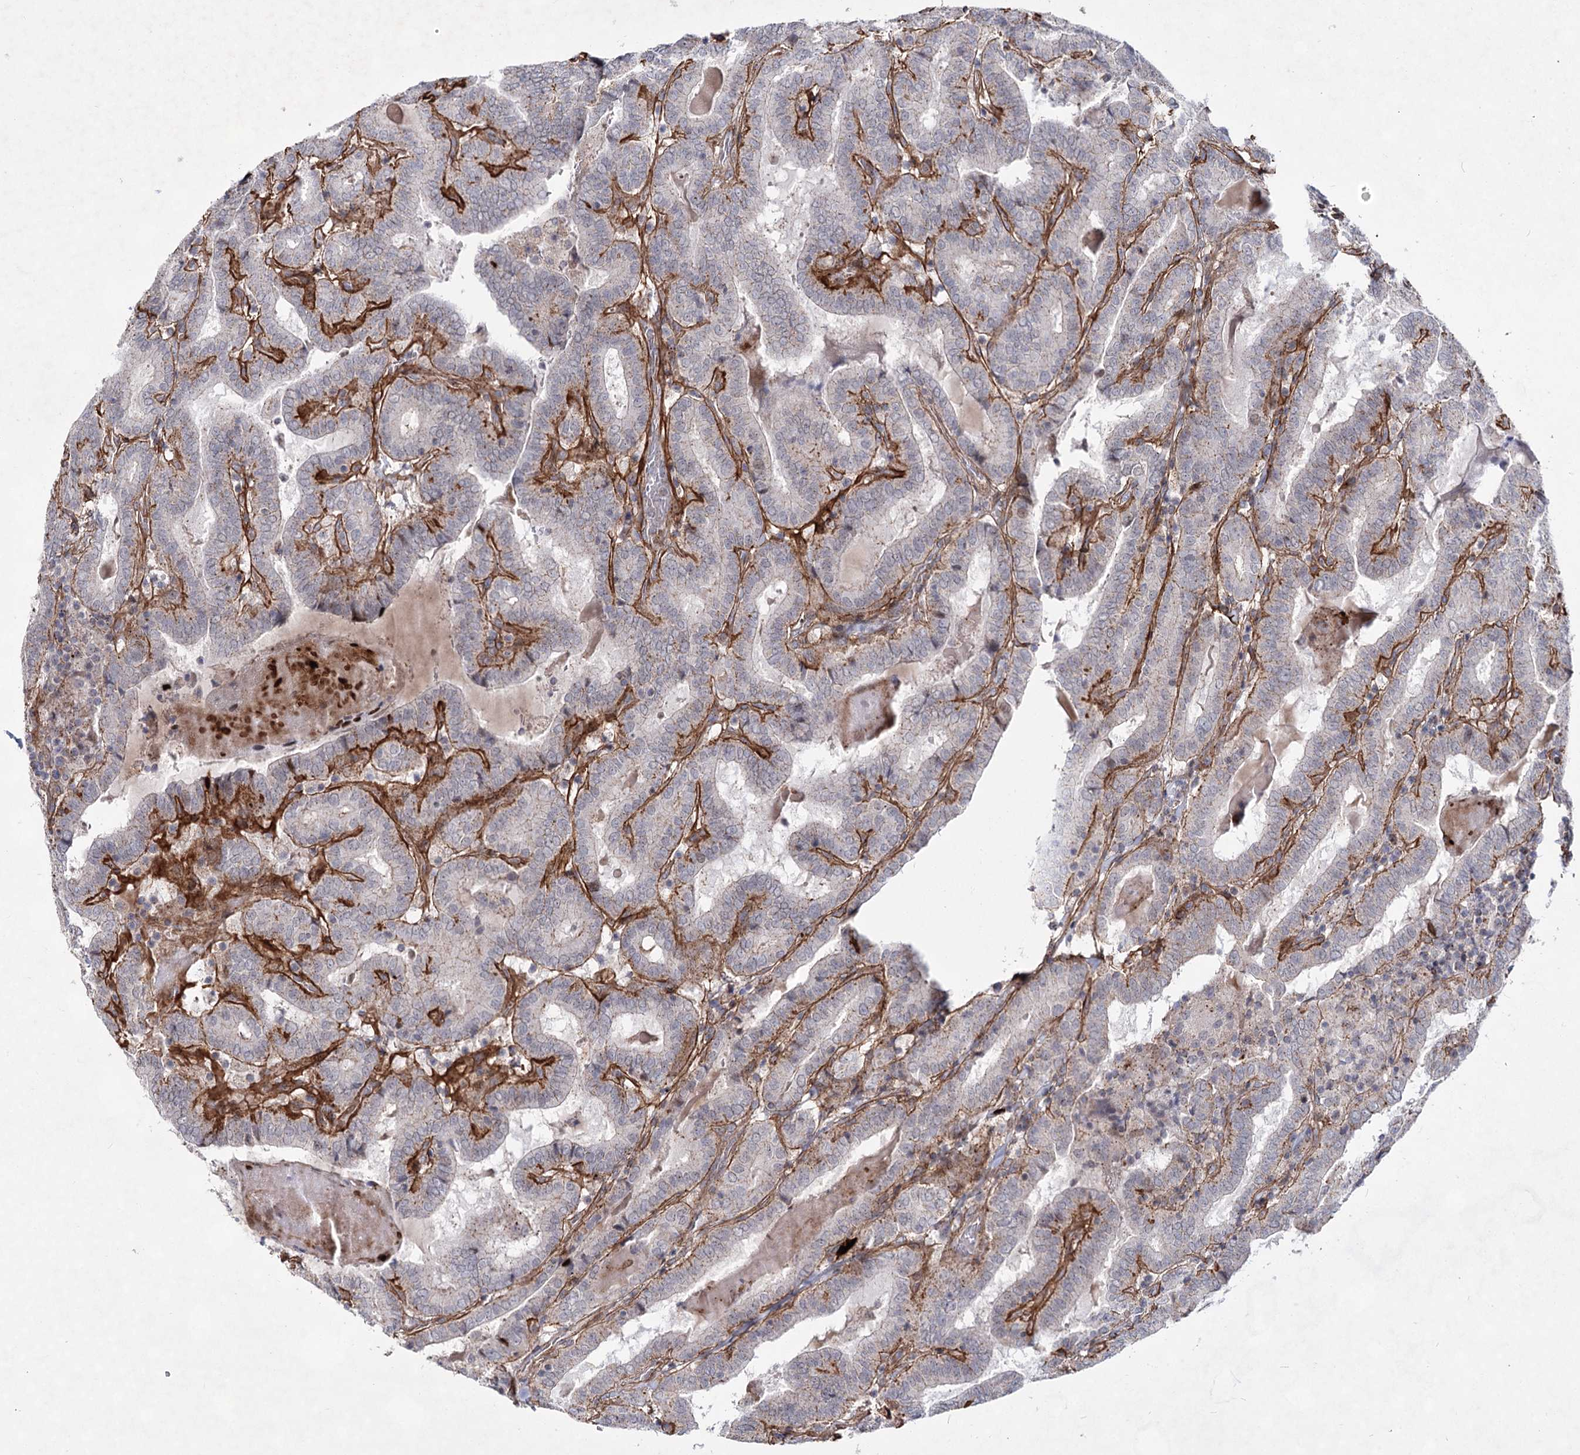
{"staining": {"intensity": "negative", "quantity": "none", "location": "none"}, "tissue": "thyroid cancer", "cell_type": "Tumor cells", "image_type": "cancer", "snomed": [{"axis": "morphology", "description": "Papillary adenocarcinoma, NOS"}, {"axis": "topography", "description": "Thyroid gland"}], "caption": "High power microscopy micrograph of an immunohistochemistry histopathology image of thyroid cancer, revealing no significant expression in tumor cells. (DAB immunohistochemistry with hematoxylin counter stain).", "gene": "ATL2", "patient": {"sex": "female", "age": 72}}